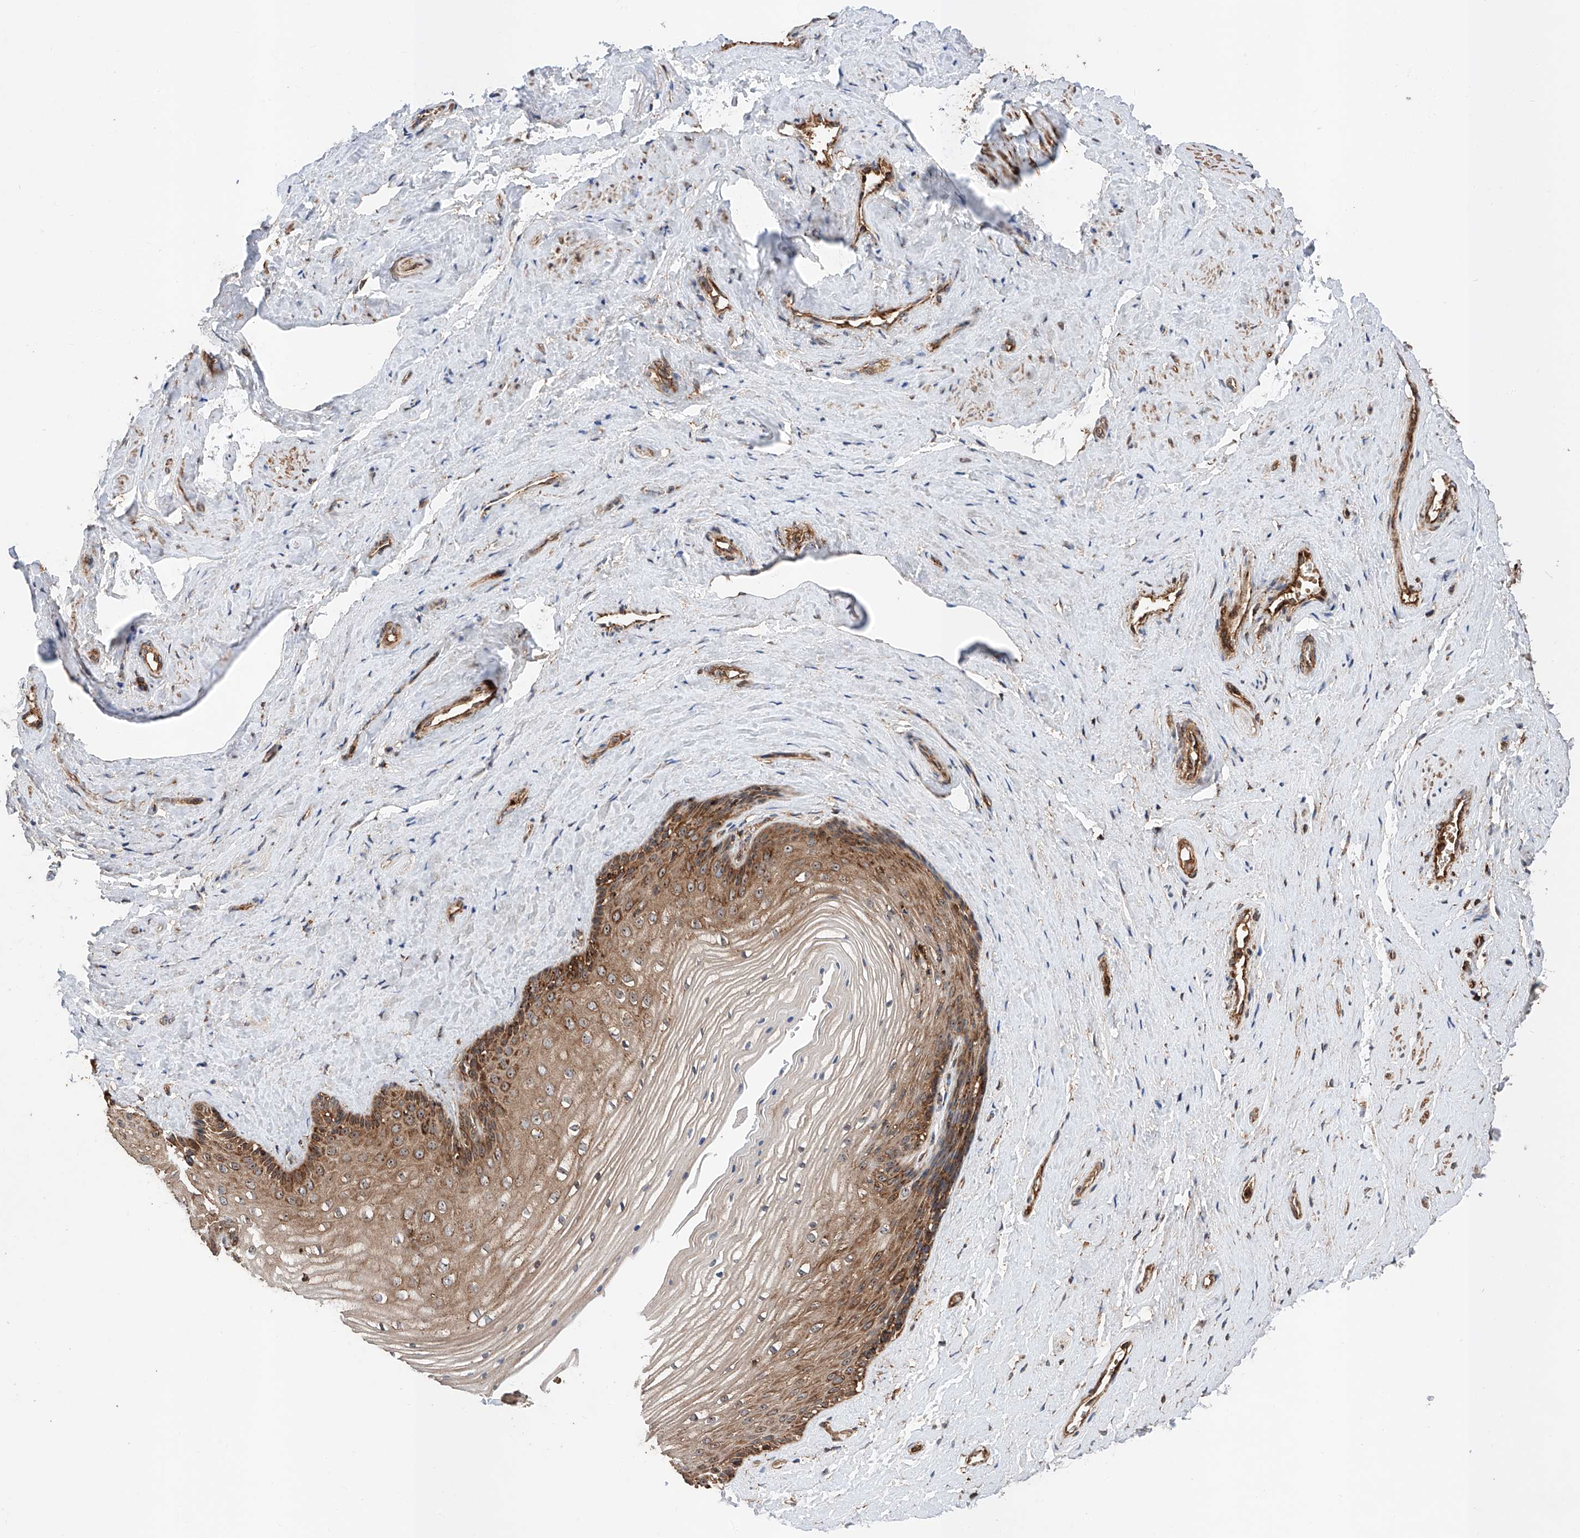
{"staining": {"intensity": "strong", "quantity": ">75%", "location": "cytoplasmic/membranous"}, "tissue": "vagina", "cell_type": "Squamous epithelial cells", "image_type": "normal", "snomed": [{"axis": "morphology", "description": "Normal tissue, NOS"}, {"axis": "topography", "description": "Vagina"}, {"axis": "topography", "description": "Cervix"}], "caption": "Strong cytoplasmic/membranous positivity for a protein is seen in about >75% of squamous epithelial cells of benign vagina using immunohistochemistry.", "gene": "PISD", "patient": {"sex": "female", "age": 40}}